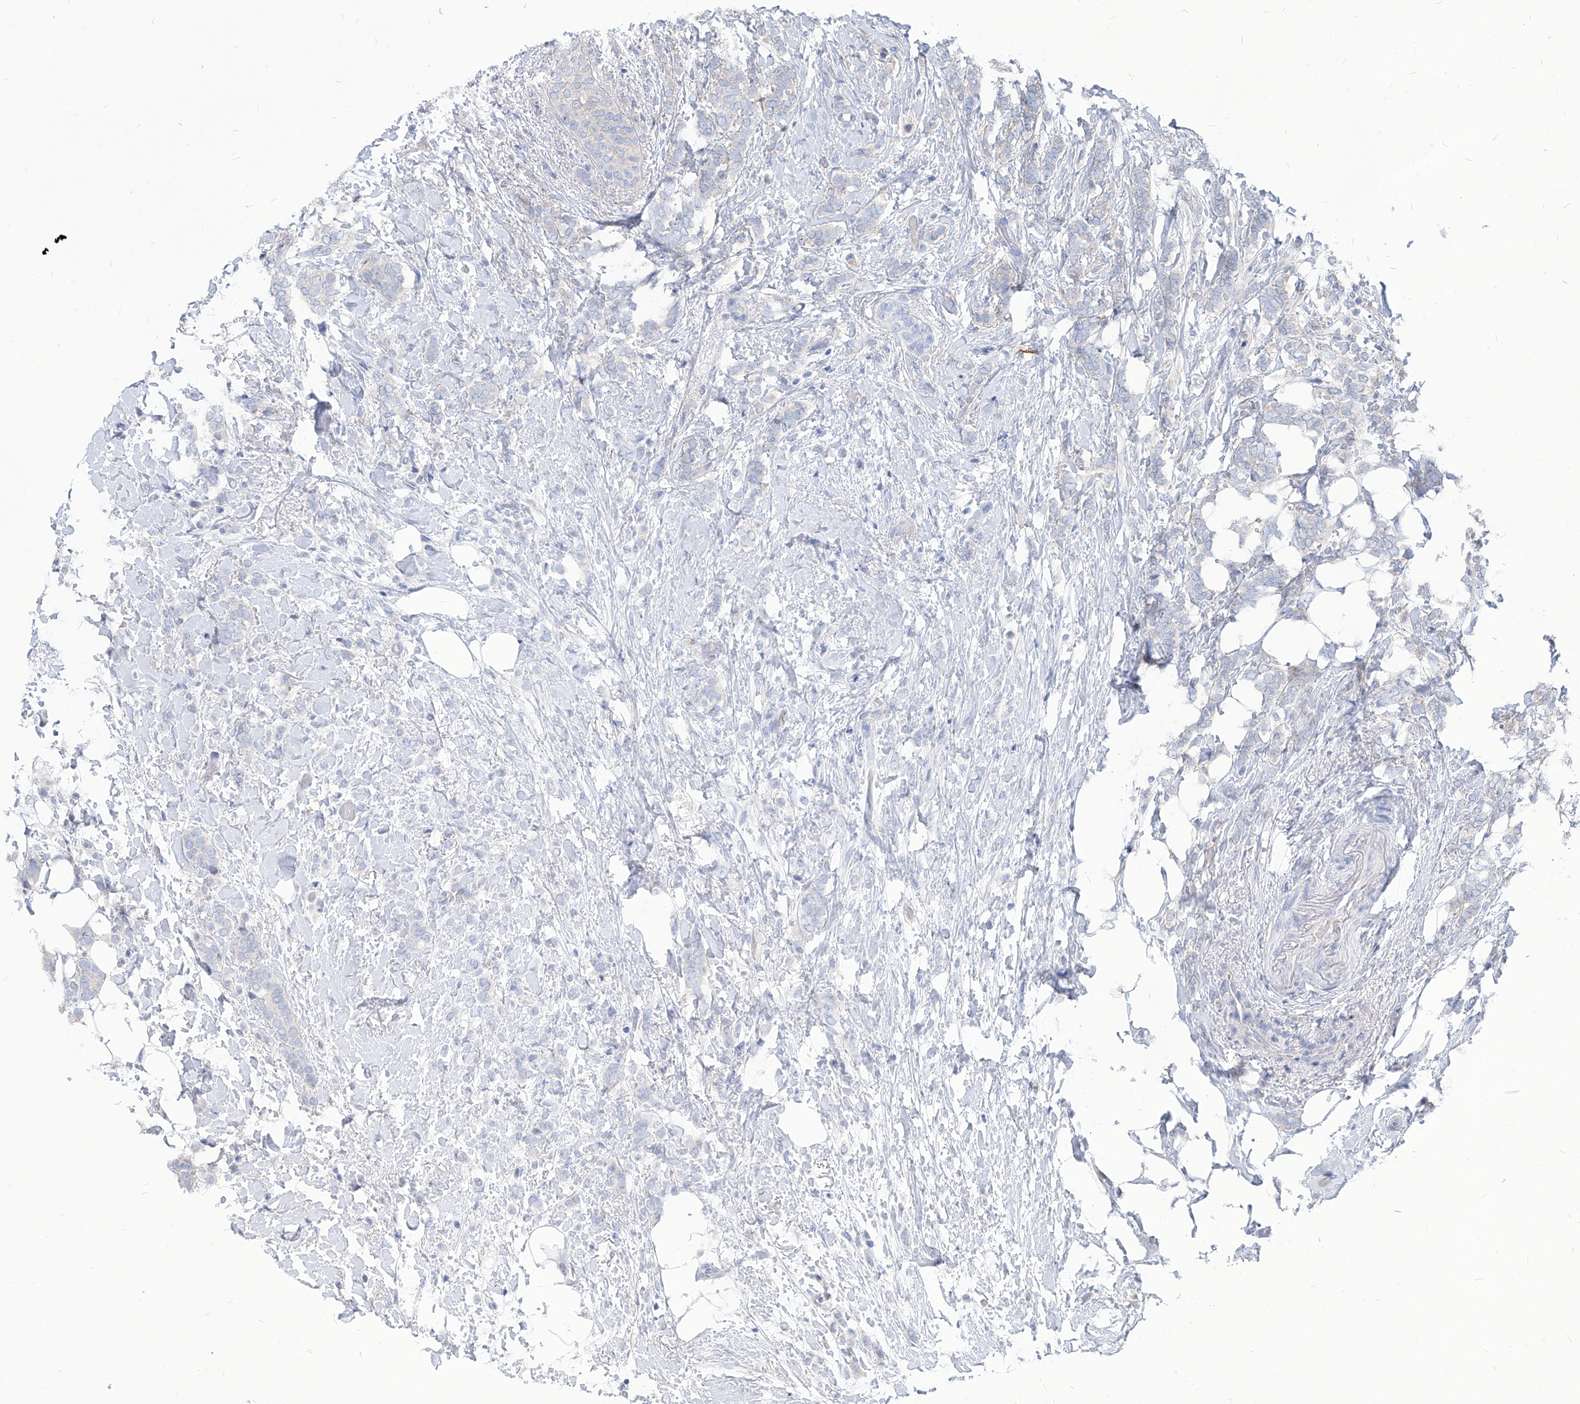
{"staining": {"intensity": "negative", "quantity": "none", "location": "none"}, "tissue": "breast cancer", "cell_type": "Tumor cells", "image_type": "cancer", "snomed": [{"axis": "morphology", "description": "Lobular carcinoma"}, {"axis": "topography", "description": "Breast"}], "caption": "Immunohistochemical staining of human breast cancer (lobular carcinoma) shows no significant expression in tumor cells.", "gene": "AKAP10", "patient": {"sex": "female", "age": 50}}